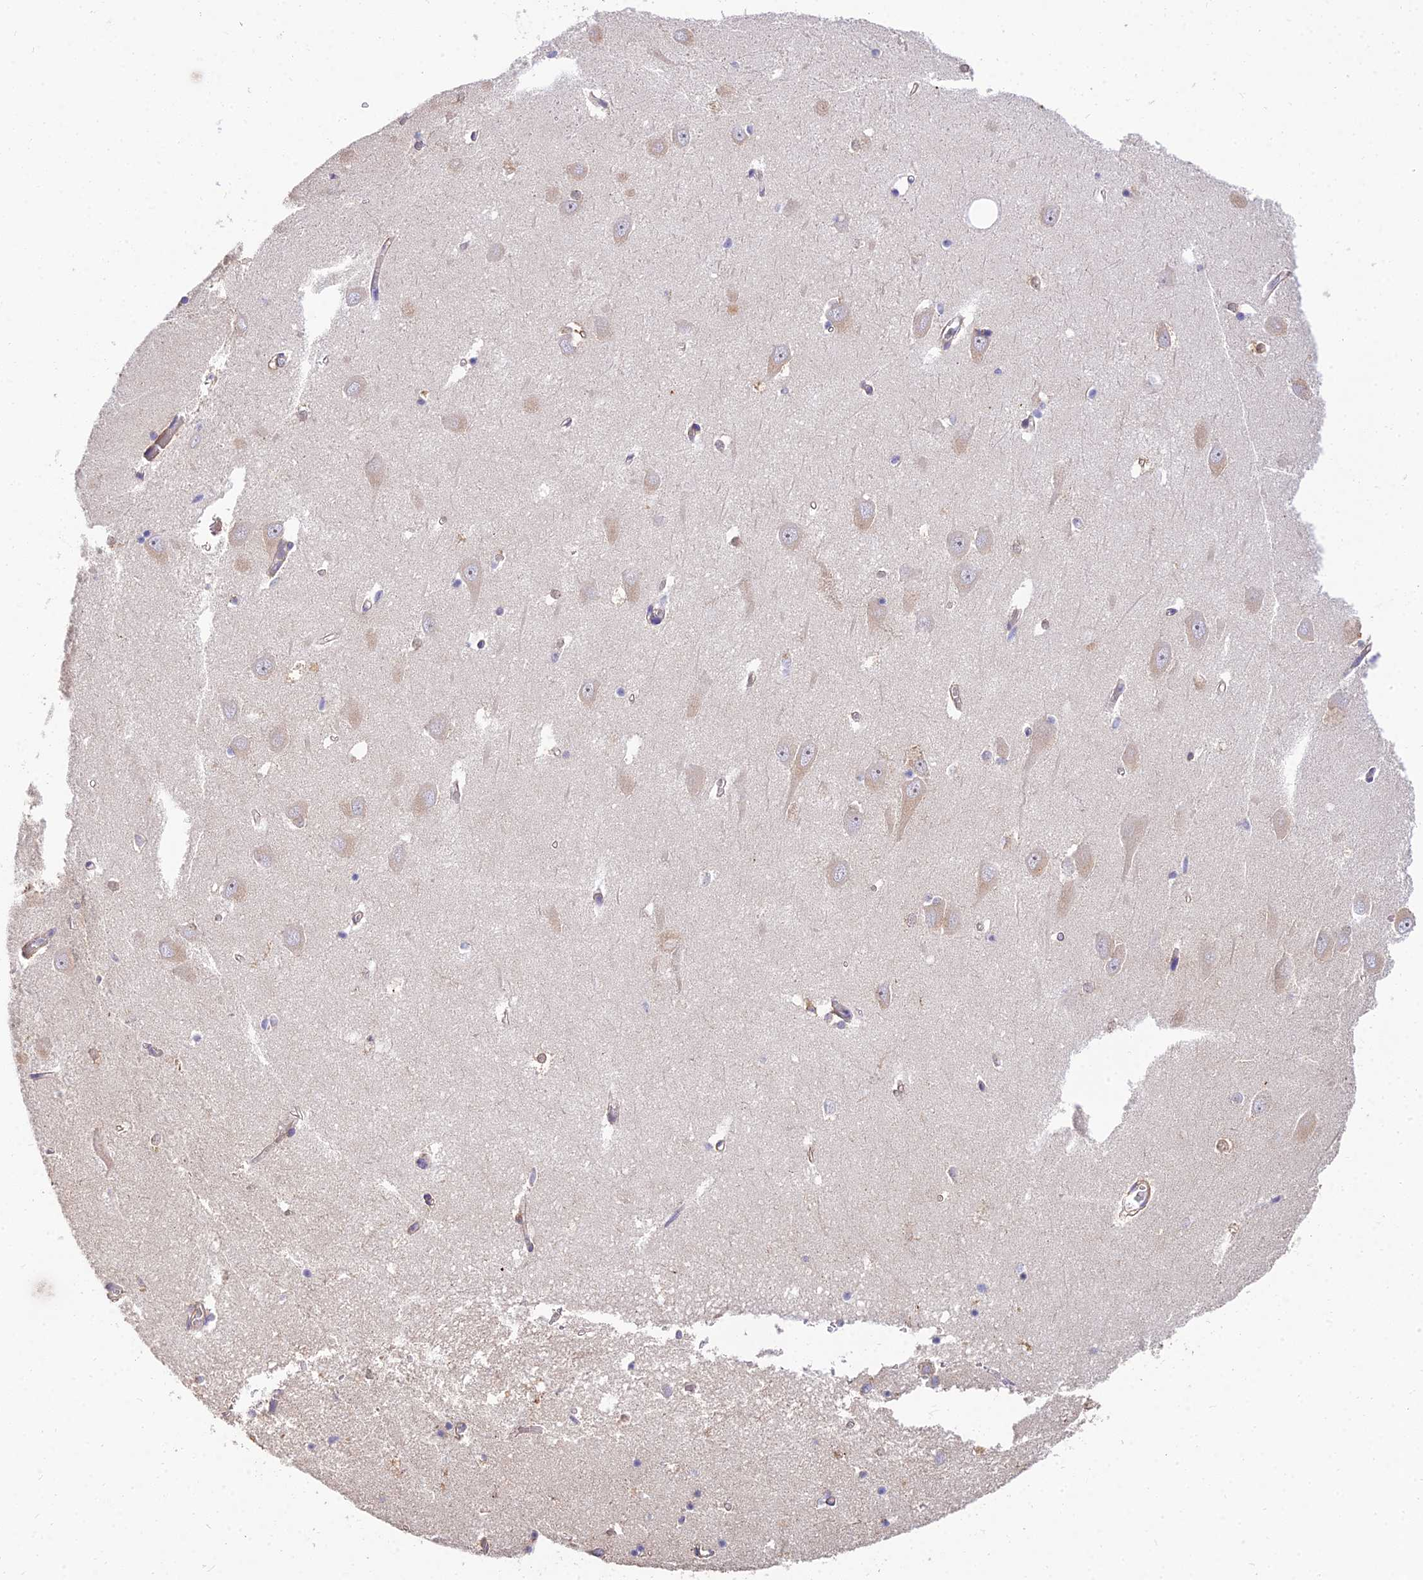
{"staining": {"intensity": "moderate", "quantity": "<25%", "location": "cytoplasmic/membranous"}, "tissue": "hippocampus", "cell_type": "Glial cells", "image_type": "normal", "snomed": [{"axis": "morphology", "description": "Normal tissue, NOS"}, {"axis": "topography", "description": "Hippocampus"}], "caption": "IHC (DAB (3,3'-diaminobenzidine)) staining of normal hippocampus shows moderate cytoplasmic/membranous protein staining in about <25% of glial cells. The staining was performed using DAB (3,3'-diaminobenzidine), with brown indicating positive protein expression. Nuclei are stained blue with hematoxylin.", "gene": "ARL8A", "patient": {"sex": "male", "age": 70}}